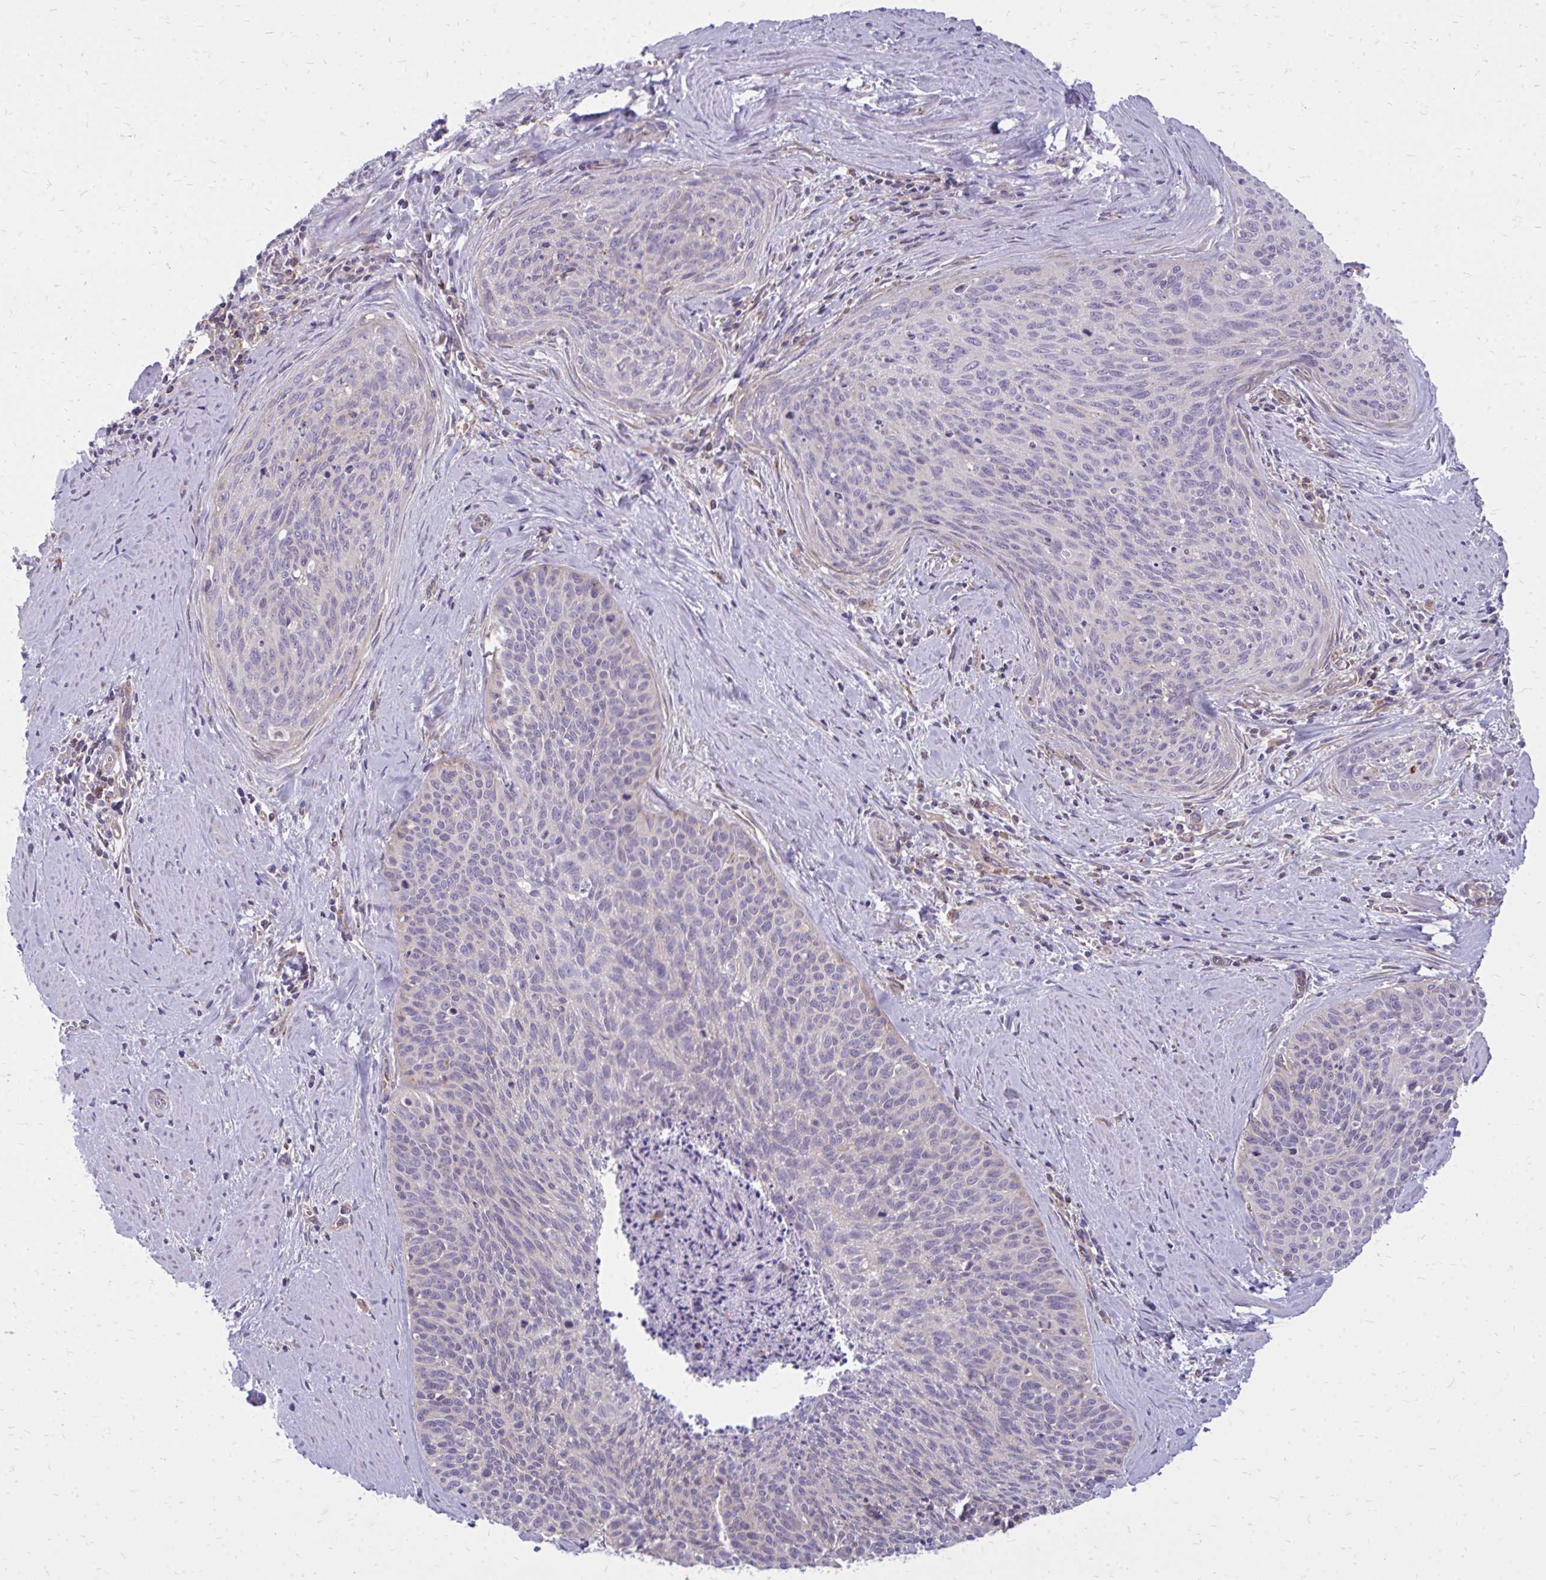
{"staining": {"intensity": "negative", "quantity": "none", "location": "none"}, "tissue": "cervical cancer", "cell_type": "Tumor cells", "image_type": "cancer", "snomed": [{"axis": "morphology", "description": "Squamous cell carcinoma, NOS"}, {"axis": "topography", "description": "Cervix"}], "caption": "Immunohistochemistry (IHC) photomicrograph of neoplastic tissue: squamous cell carcinoma (cervical) stained with DAB (3,3'-diaminobenzidine) reveals no significant protein expression in tumor cells.", "gene": "ASAP1", "patient": {"sex": "female", "age": 55}}